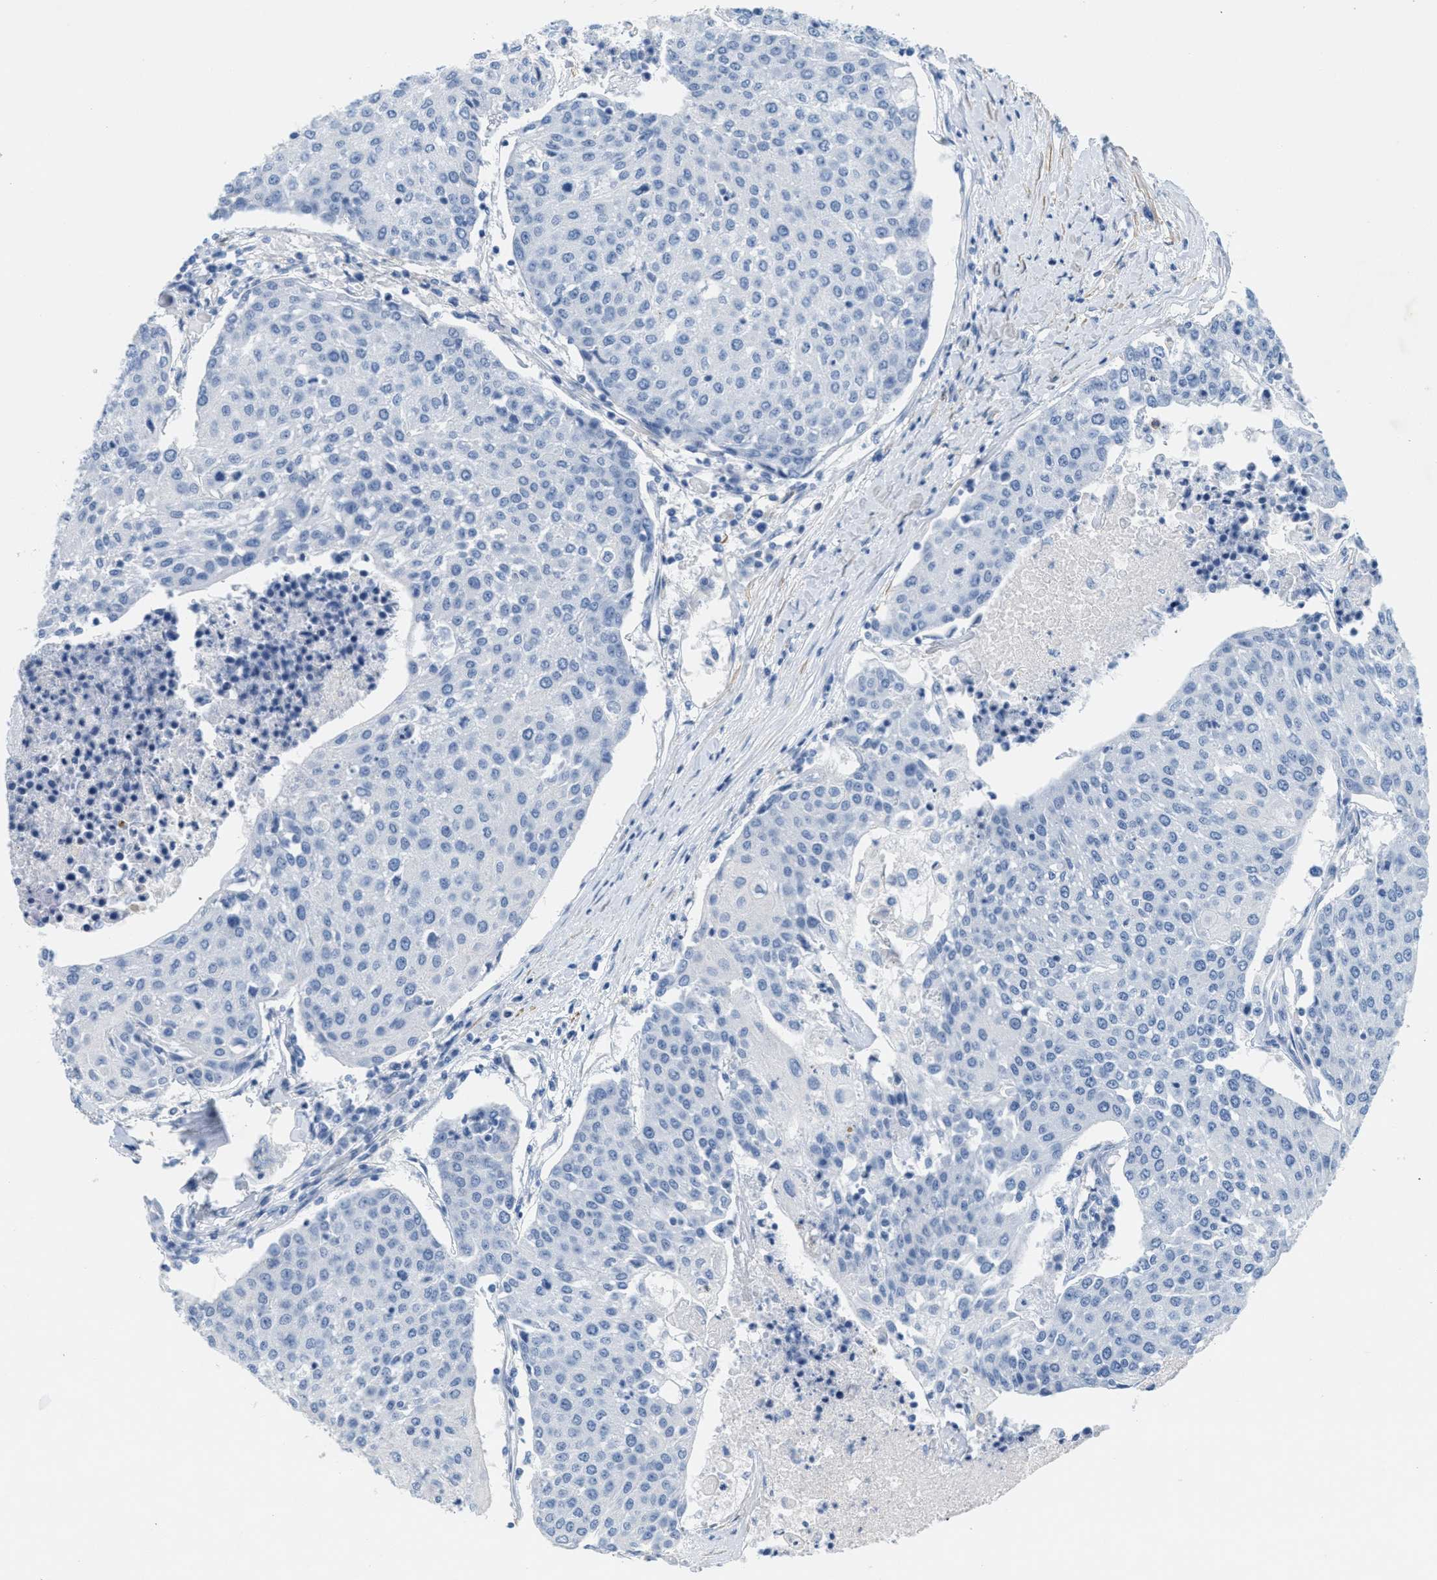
{"staining": {"intensity": "negative", "quantity": "none", "location": "none"}, "tissue": "urothelial cancer", "cell_type": "Tumor cells", "image_type": "cancer", "snomed": [{"axis": "morphology", "description": "Urothelial carcinoma, High grade"}, {"axis": "topography", "description": "Urinary bladder"}], "caption": "An IHC photomicrograph of urothelial carcinoma (high-grade) is shown. There is no staining in tumor cells of urothelial carcinoma (high-grade).", "gene": "GPM6A", "patient": {"sex": "female", "age": 85}}